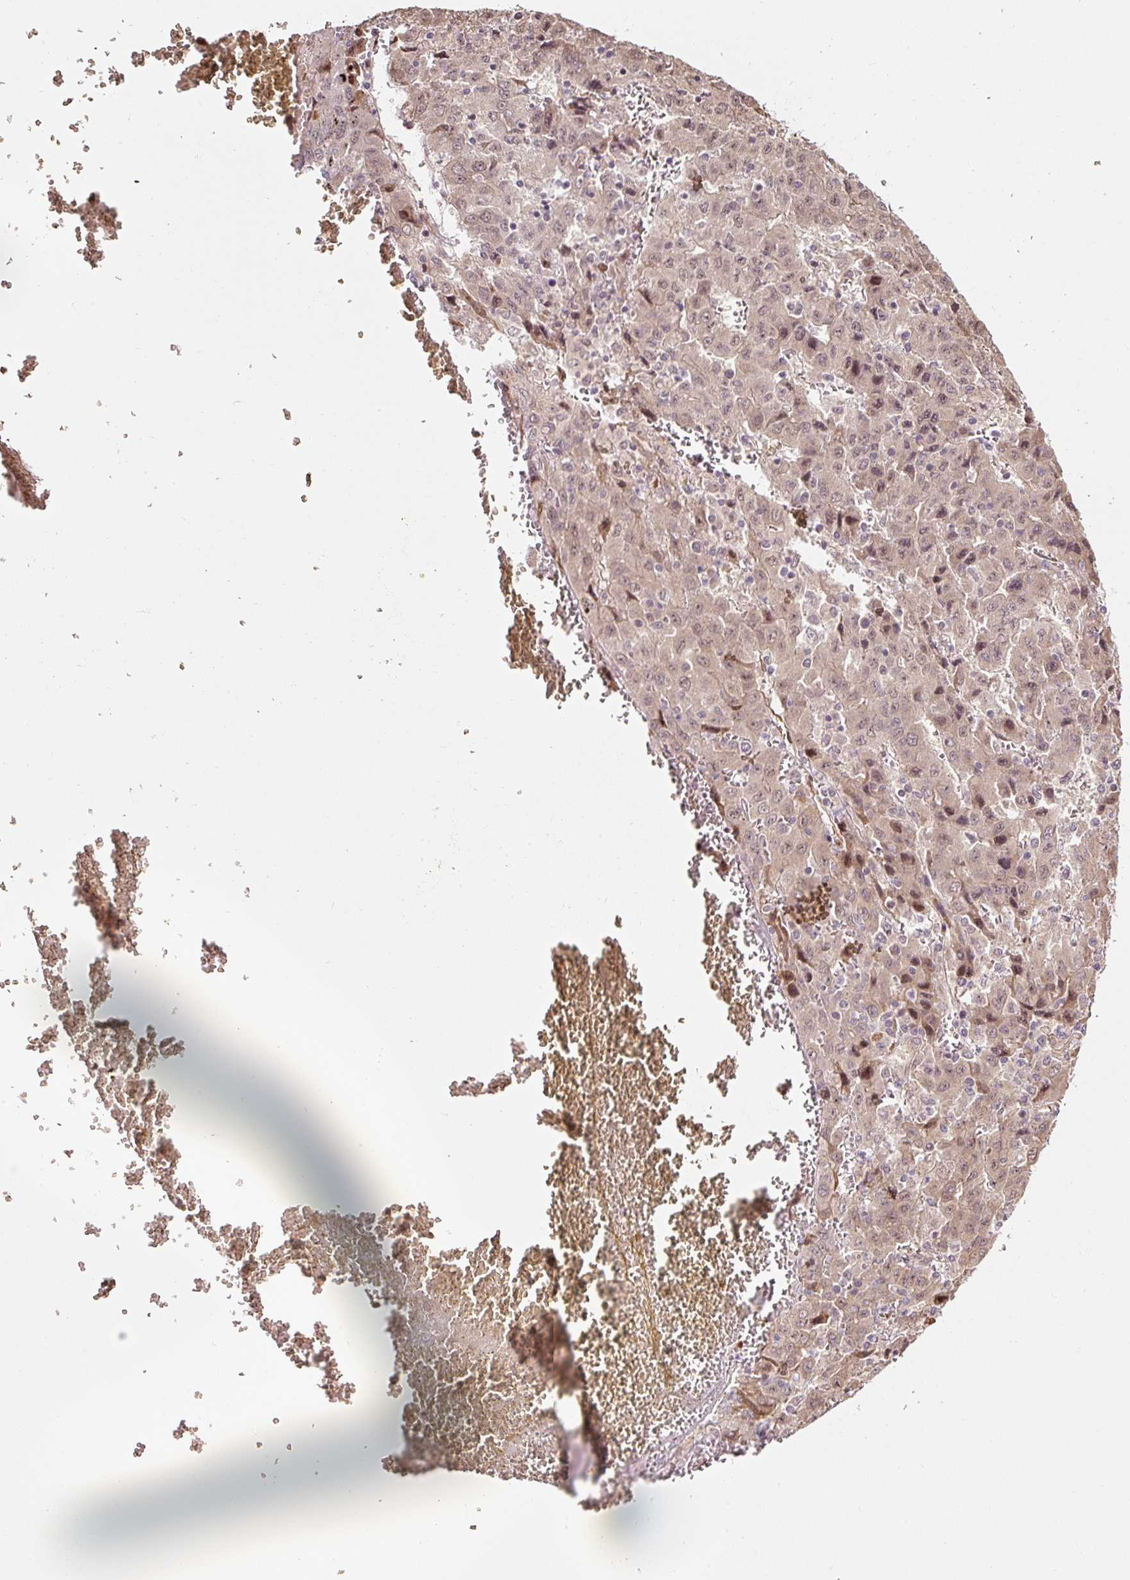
{"staining": {"intensity": "moderate", "quantity": "<25%", "location": "nuclear"}, "tissue": "liver cancer", "cell_type": "Tumor cells", "image_type": "cancer", "snomed": [{"axis": "morphology", "description": "Carcinoma, Hepatocellular, NOS"}, {"axis": "topography", "description": "Liver"}], "caption": "IHC micrograph of human liver cancer (hepatocellular carcinoma) stained for a protein (brown), which shows low levels of moderate nuclear expression in approximately <25% of tumor cells.", "gene": "ETF1", "patient": {"sex": "female", "age": 53}}